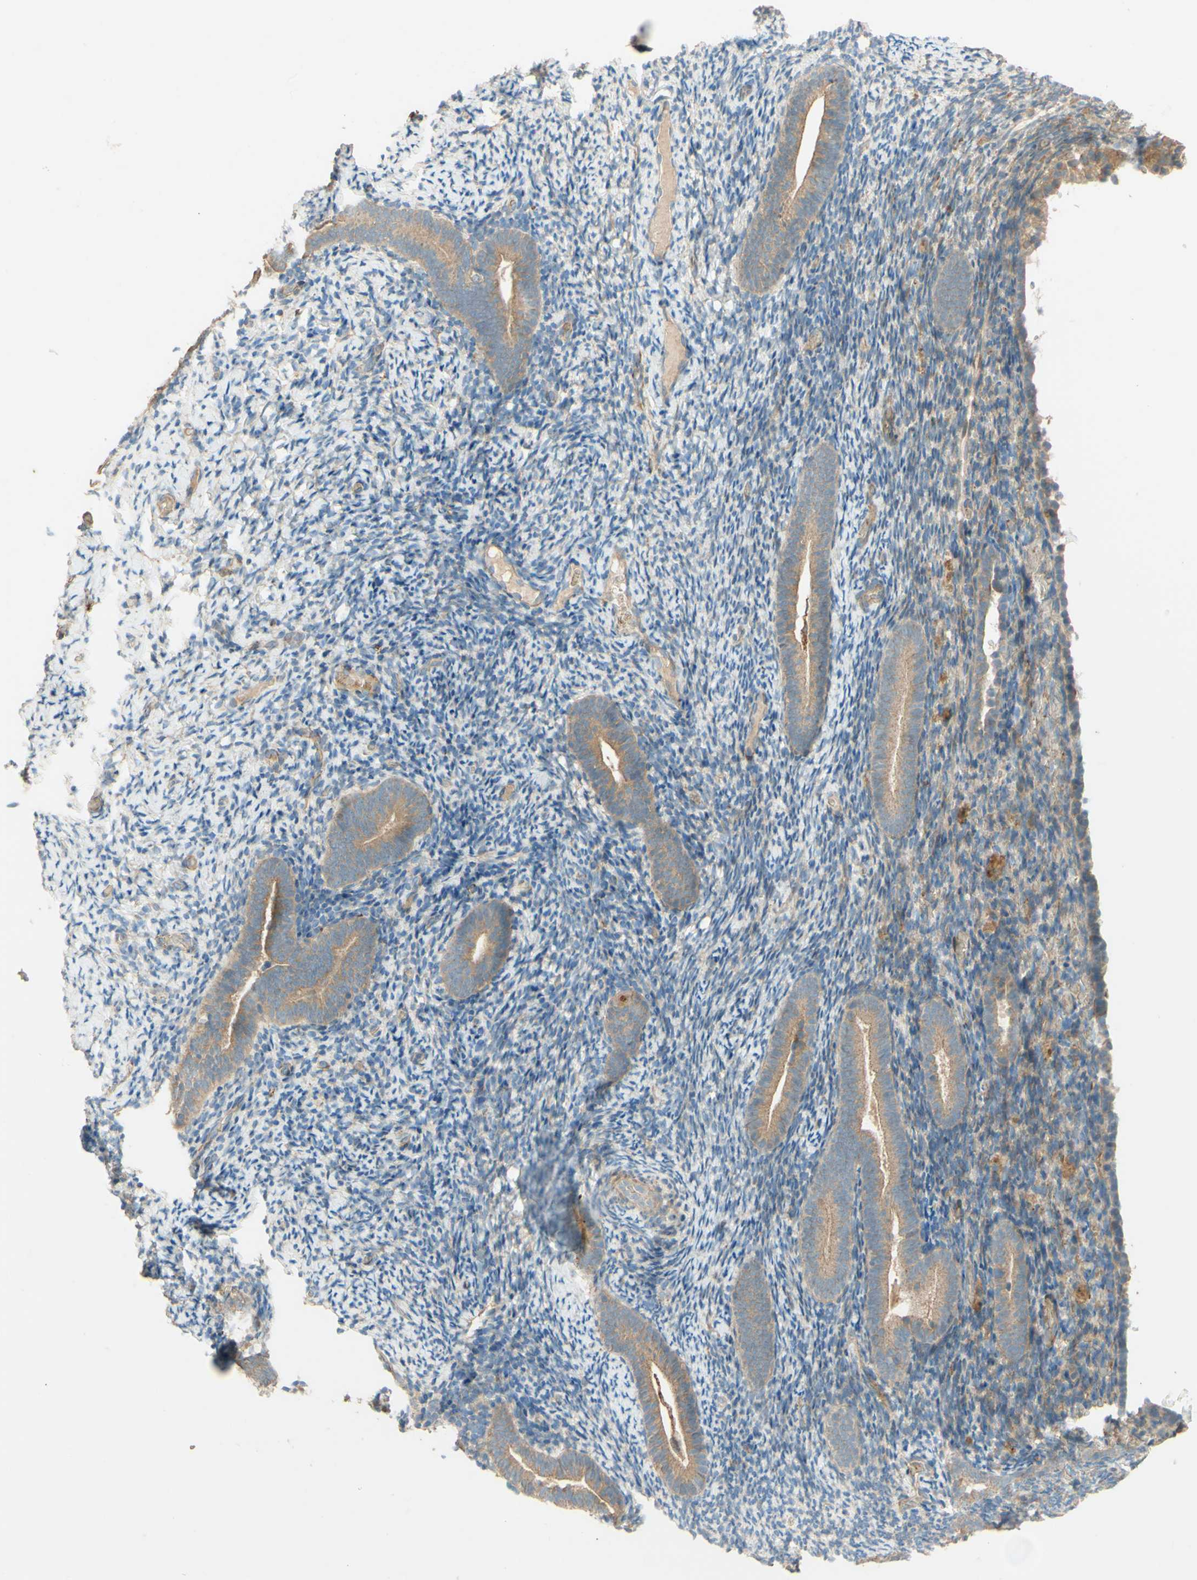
{"staining": {"intensity": "weak", "quantity": "25%-75%", "location": "cytoplasmic/membranous"}, "tissue": "endometrium", "cell_type": "Cells in endometrial stroma", "image_type": "normal", "snomed": [{"axis": "morphology", "description": "Normal tissue, NOS"}, {"axis": "topography", "description": "Endometrium"}], "caption": "Immunohistochemical staining of normal human endometrium shows low levels of weak cytoplasmic/membranous positivity in about 25%-75% of cells in endometrial stroma. Immunohistochemistry (ihc) stains the protein of interest in brown and the nuclei are stained blue.", "gene": "ADAM17", "patient": {"sex": "female", "age": 51}}